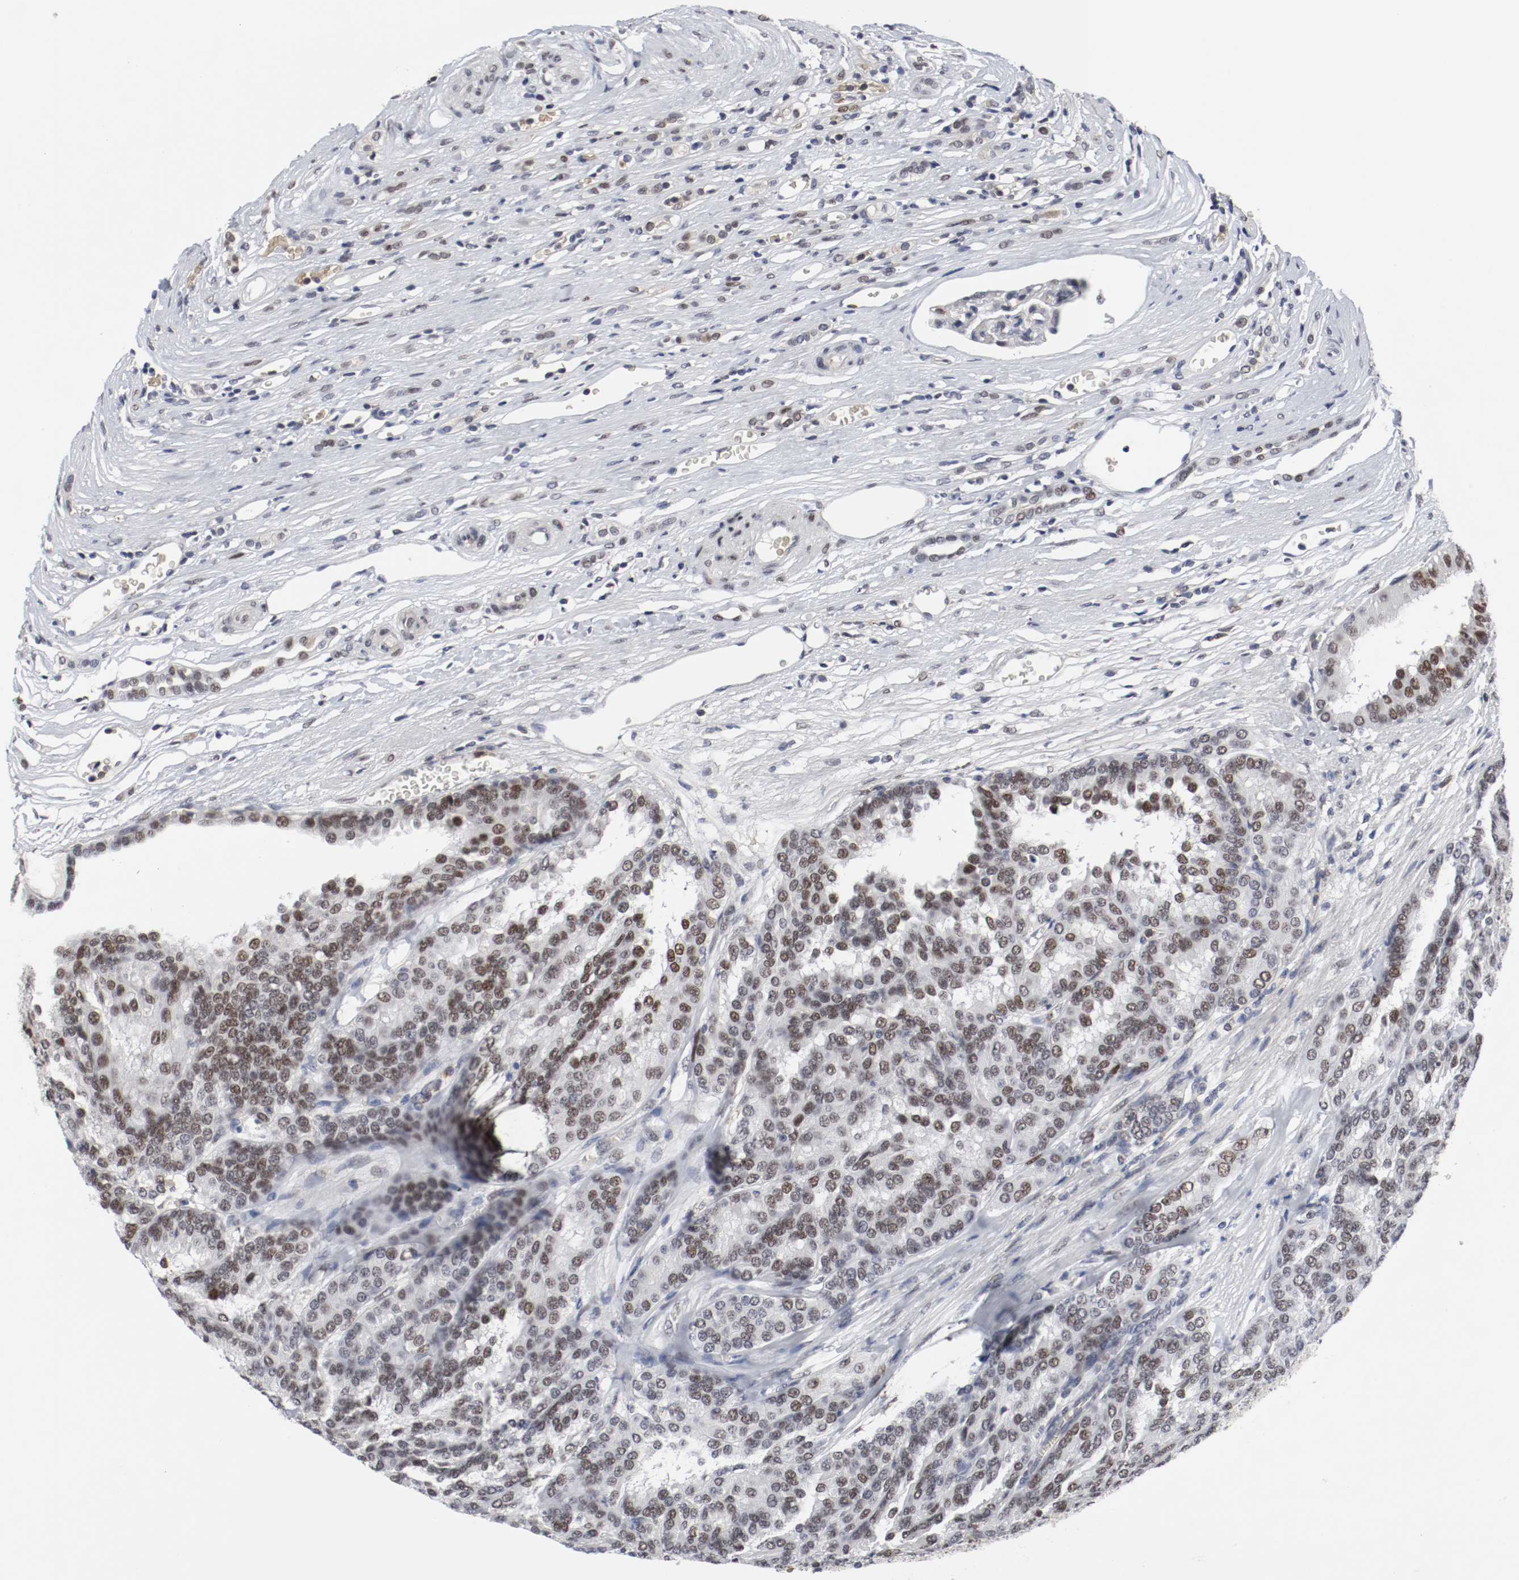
{"staining": {"intensity": "weak", "quantity": ">75%", "location": "nuclear"}, "tissue": "renal cancer", "cell_type": "Tumor cells", "image_type": "cancer", "snomed": [{"axis": "morphology", "description": "Adenocarcinoma, NOS"}, {"axis": "topography", "description": "Kidney"}], "caption": "Immunohistochemistry (DAB (3,3'-diaminobenzidine)) staining of human renal cancer shows weak nuclear protein staining in approximately >75% of tumor cells.", "gene": "JUND", "patient": {"sex": "male", "age": 46}}